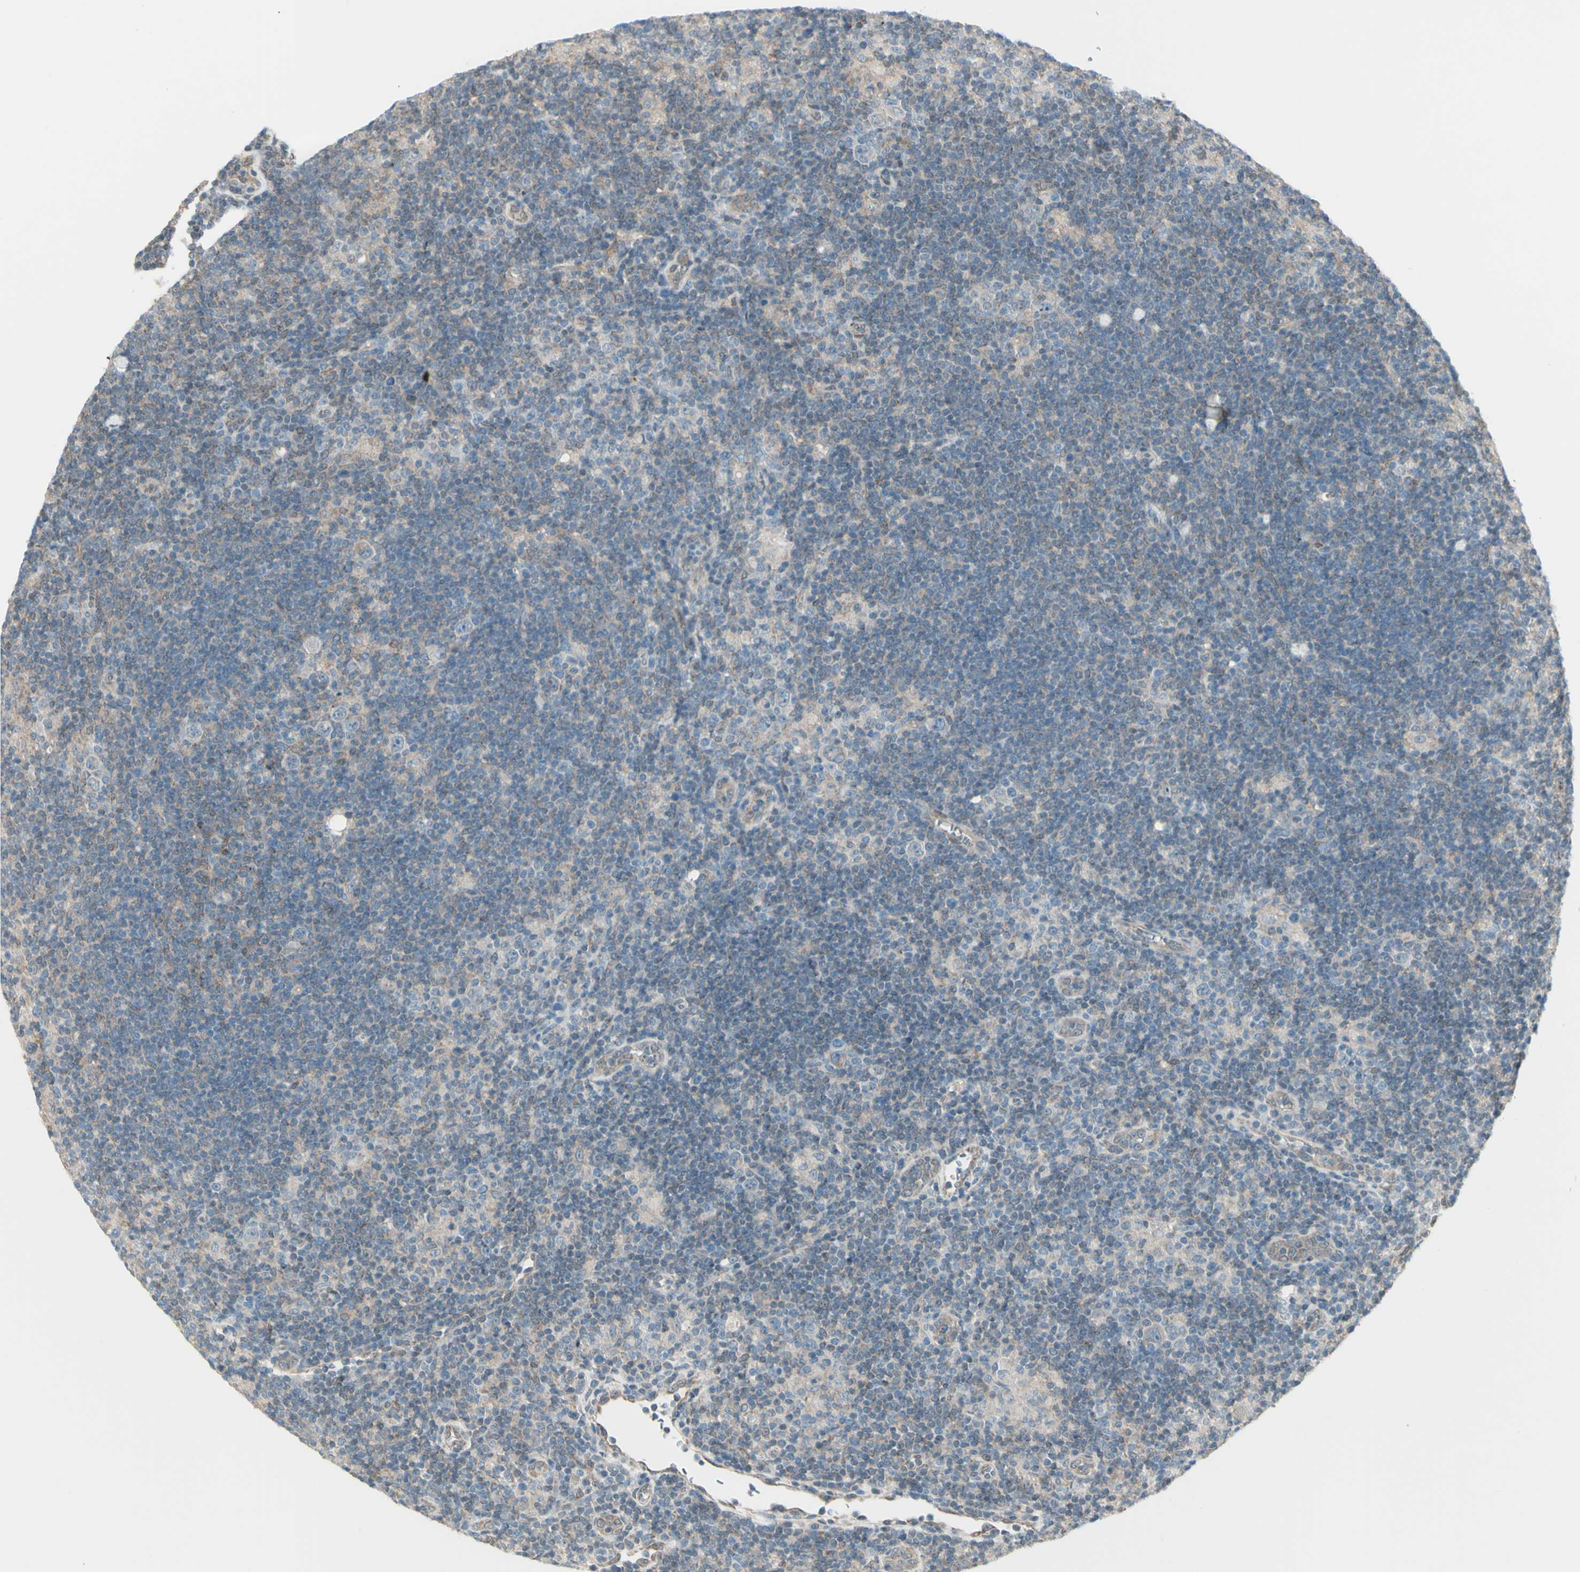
{"staining": {"intensity": "weak", "quantity": "25%-75%", "location": "cytoplasmic/membranous"}, "tissue": "lymphoma", "cell_type": "Tumor cells", "image_type": "cancer", "snomed": [{"axis": "morphology", "description": "Hodgkin's disease, NOS"}, {"axis": "topography", "description": "Lymph node"}], "caption": "Approximately 25%-75% of tumor cells in lymphoma demonstrate weak cytoplasmic/membranous protein expression as visualized by brown immunohistochemical staining.", "gene": "NAXD", "patient": {"sex": "female", "age": 57}}